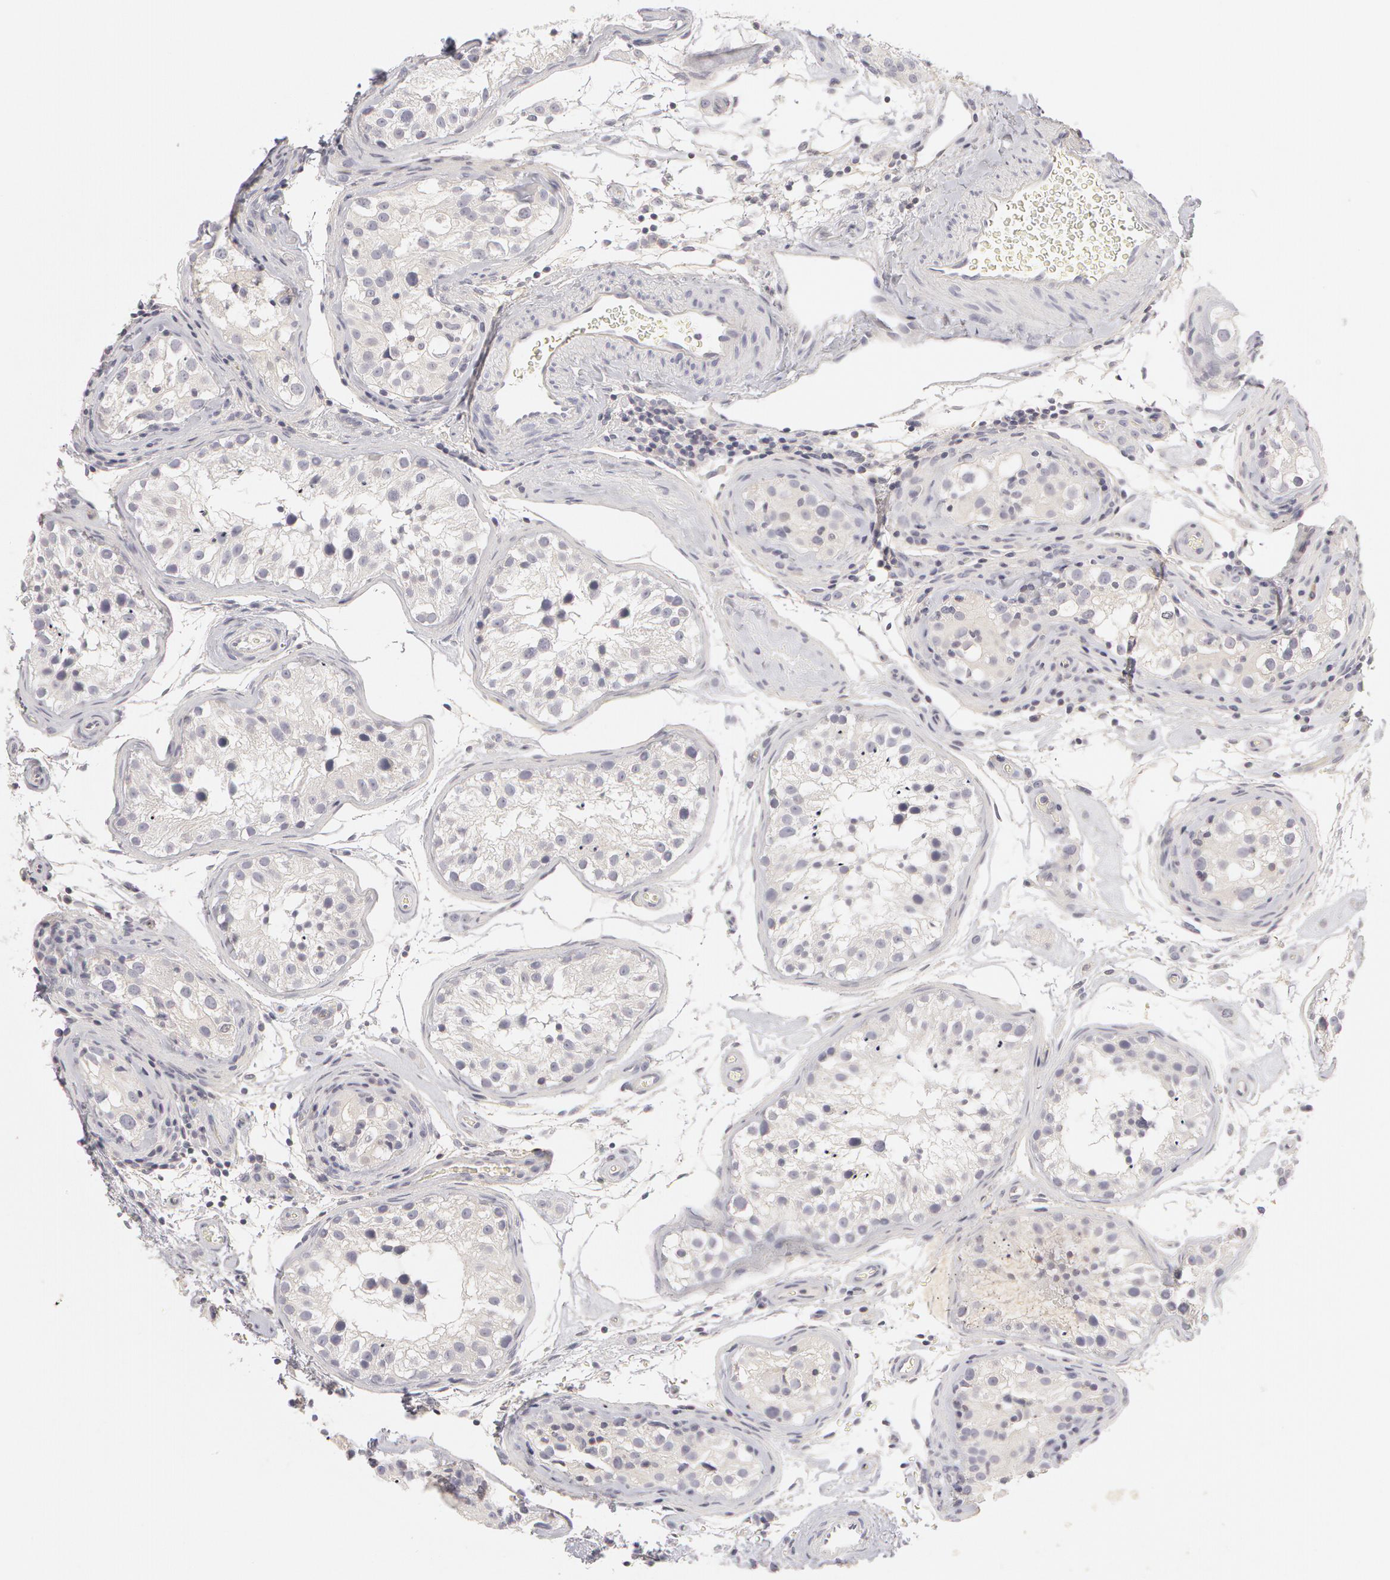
{"staining": {"intensity": "negative", "quantity": "none", "location": "none"}, "tissue": "testis", "cell_type": "Cells in seminiferous ducts", "image_type": "normal", "snomed": [{"axis": "morphology", "description": "Normal tissue, NOS"}, {"axis": "topography", "description": "Testis"}], "caption": "Cells in seminiferous ducts show no significant protein expression in unremarkable testis. The staining was performed using DAB to visualize the protein expression in brown, while the nuclei were stained in blue with hematoxylin (Magnification: 20x).", "gene": "ABCB1", "patient": {"sex": "male", "age": 24}}